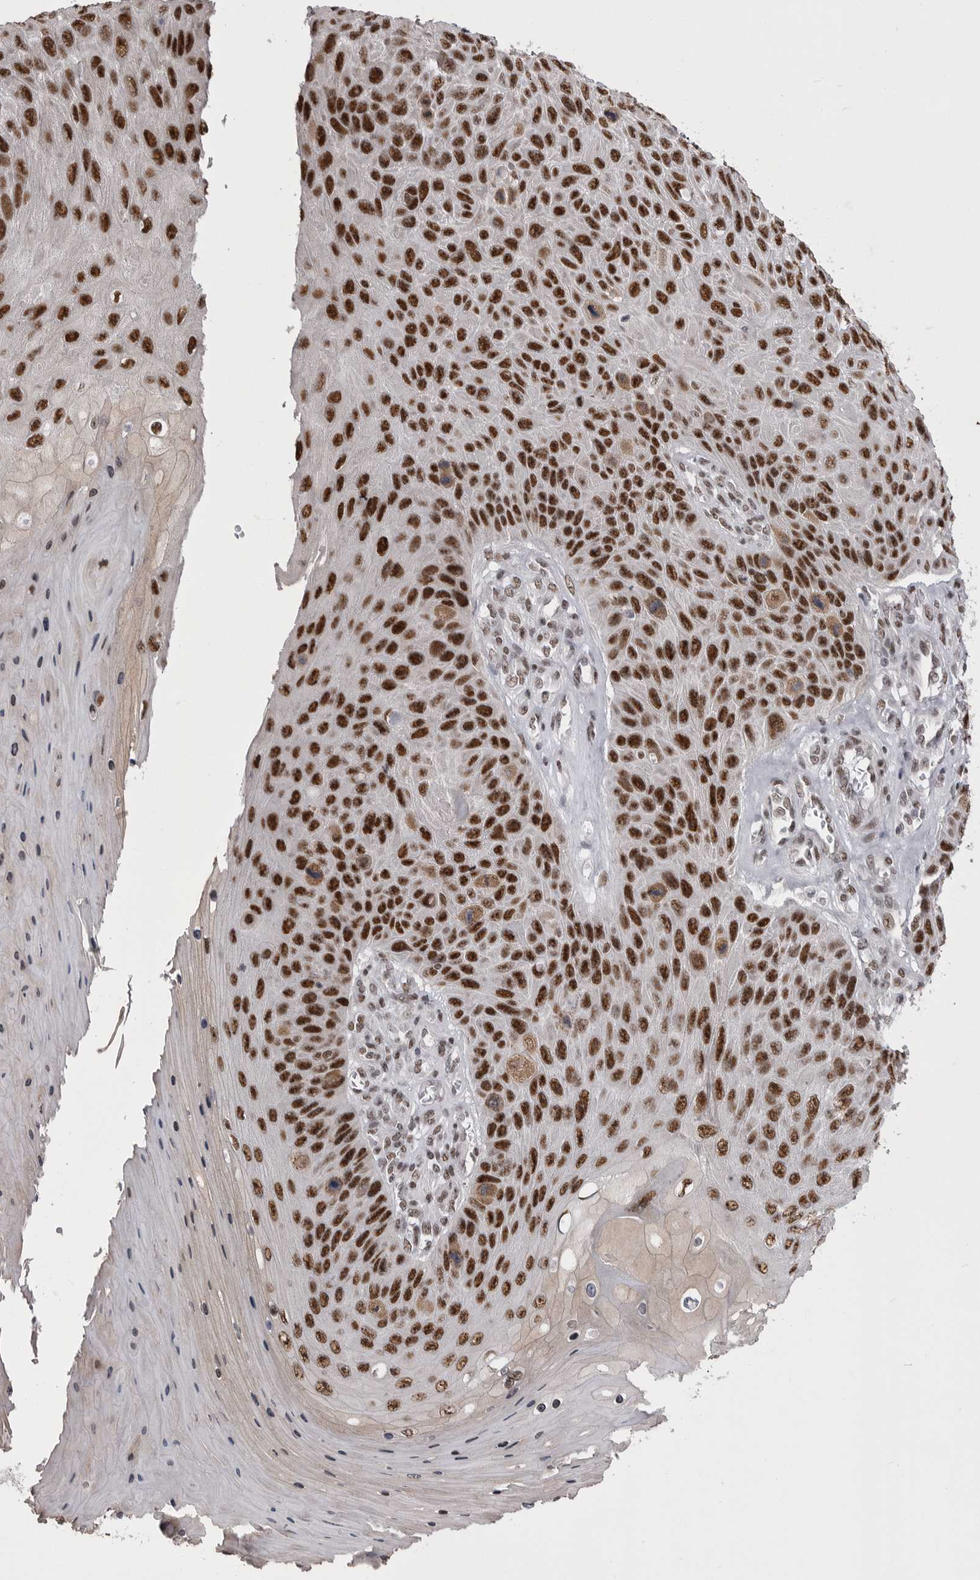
{"staining": {"intensity": "strong", "quantity": ">75%", "location": "nuclear"}, "tissue": "skin cancer", "cell_type": "Tumor cells", "image_type": "cancer", "snomed": [{"axis": "morphology", "description": "Squamous cell carcinoma, NOS"}, {"axis": "topography", "description": "Skin"}], "caption": "Protein staining of squamous cell carcinoma (skin) tissue reveals strong nuclear staining in approximately >75% of tumor cells.", "gene": "MEPCE", "patient": {"sex": "female", "age": 88}}